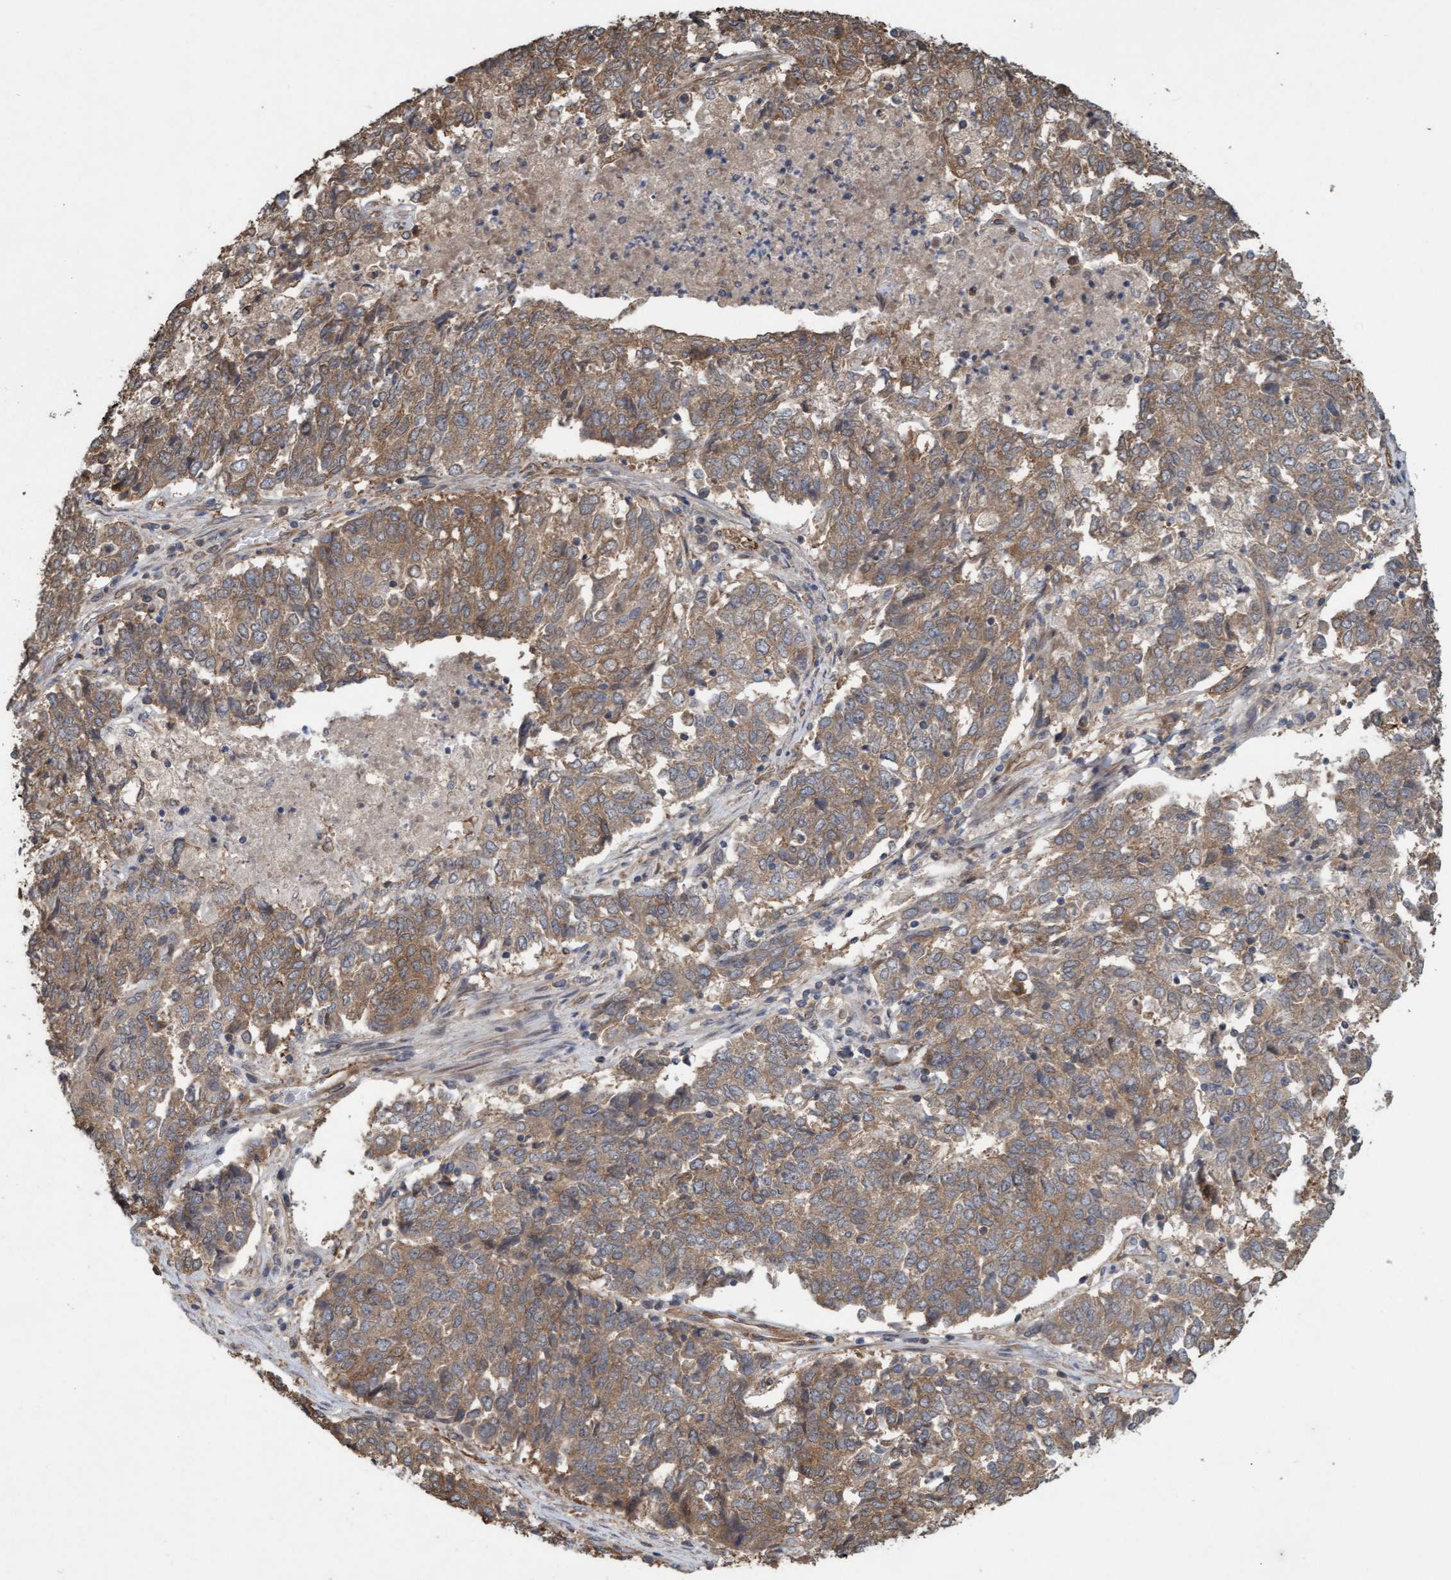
{"staining": {"intensity": "moderate", "quantity": ">75%", "location": "cytoplasmic/membranous"}, "tissue": "endometrial cancer", "cell_type": "Tumor cells", "image_type": "cancer", "snomed": [{"axis": "morphology", "description": "Adenocarcinoma, NOS"}, {"axis": "topography", "description": "Endometrium"}], "caption": "Endometrial cancer stained for a protein (brown) shows moderate cytoplasmic/membranous positive expression in about >75% of tumor cells.", "gene": "CDC42EP4", "patient": {"sex": "female", "age": 80}}